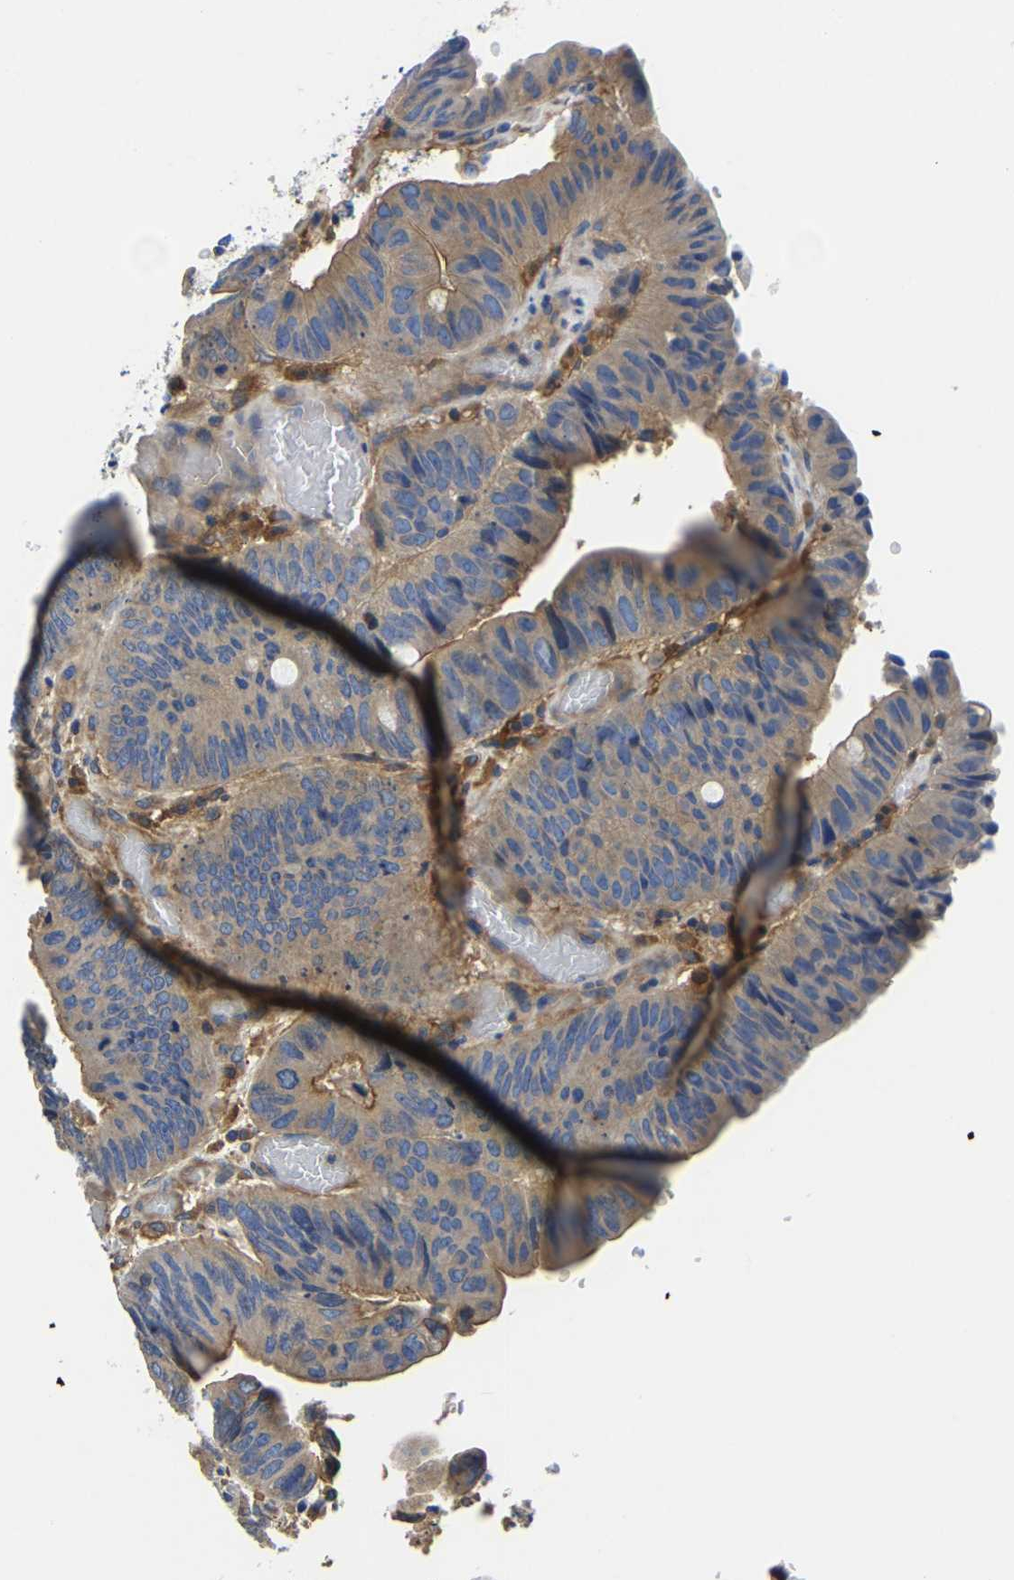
{"staining": {"intensity": "weak", "quantity": ">75%", "location": "cytoplasmic/membranous"}, "tissue": "colorectal cancer", "cell_type": "Tumor cells", "image_type": "cancer", "snomed": [{"axis": "morphology", "description": "Normal tissue, NOS"}, {"axis": "morphology", "description": "Adenocarcinoma, NOS"}, {"axis": "topography", "description": "Rectum"}, {"axis": "topography", "description": "Peripheral nerve tissue"}], "caption": "Colorectal cancer stained for a protein (brown) reveals weak cytoplasmic/membranous positive expression in approximately >75% of tumor cells.", "gene": "STAT2", "patient": {"sex": "male", "age": 92}}